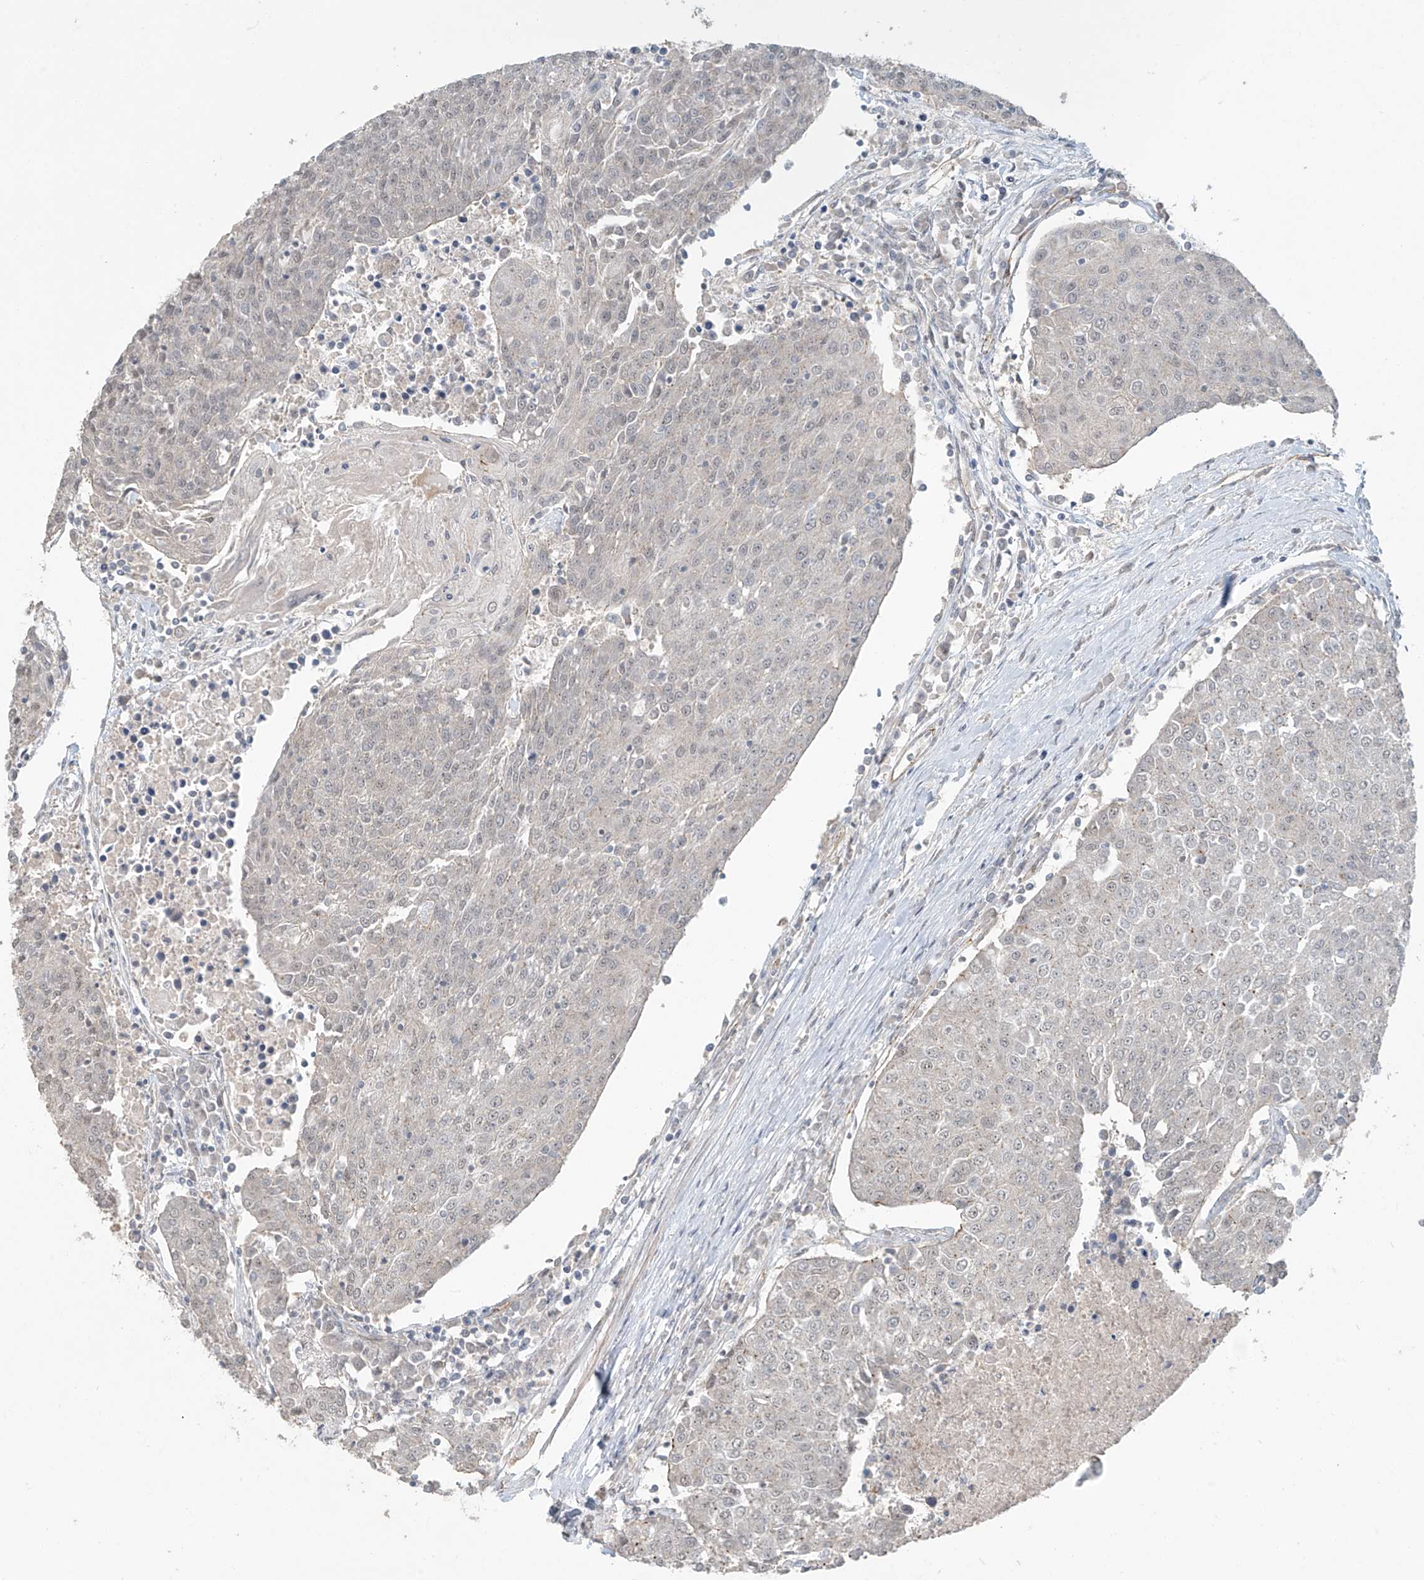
{"staining": {"intensity": "weak", "quantity": "<25%", "location": "nuclear"}, "tissue": "urothelial cancer", "cell_type": "Tumor cells", "image_type": "cancer", "snomed": [{"axis": "morphology", "description": "Urothelial carcinoma, High grade"}, {"axis": "topography", "description": "Urinary bladder"}], "caption": "DAB immunohistochemical staining of human urothelial cancer exhibits no significant staining in tumor cells.", "gene": "ZNF16", "patient": {"sex": "female", "age": 85}}